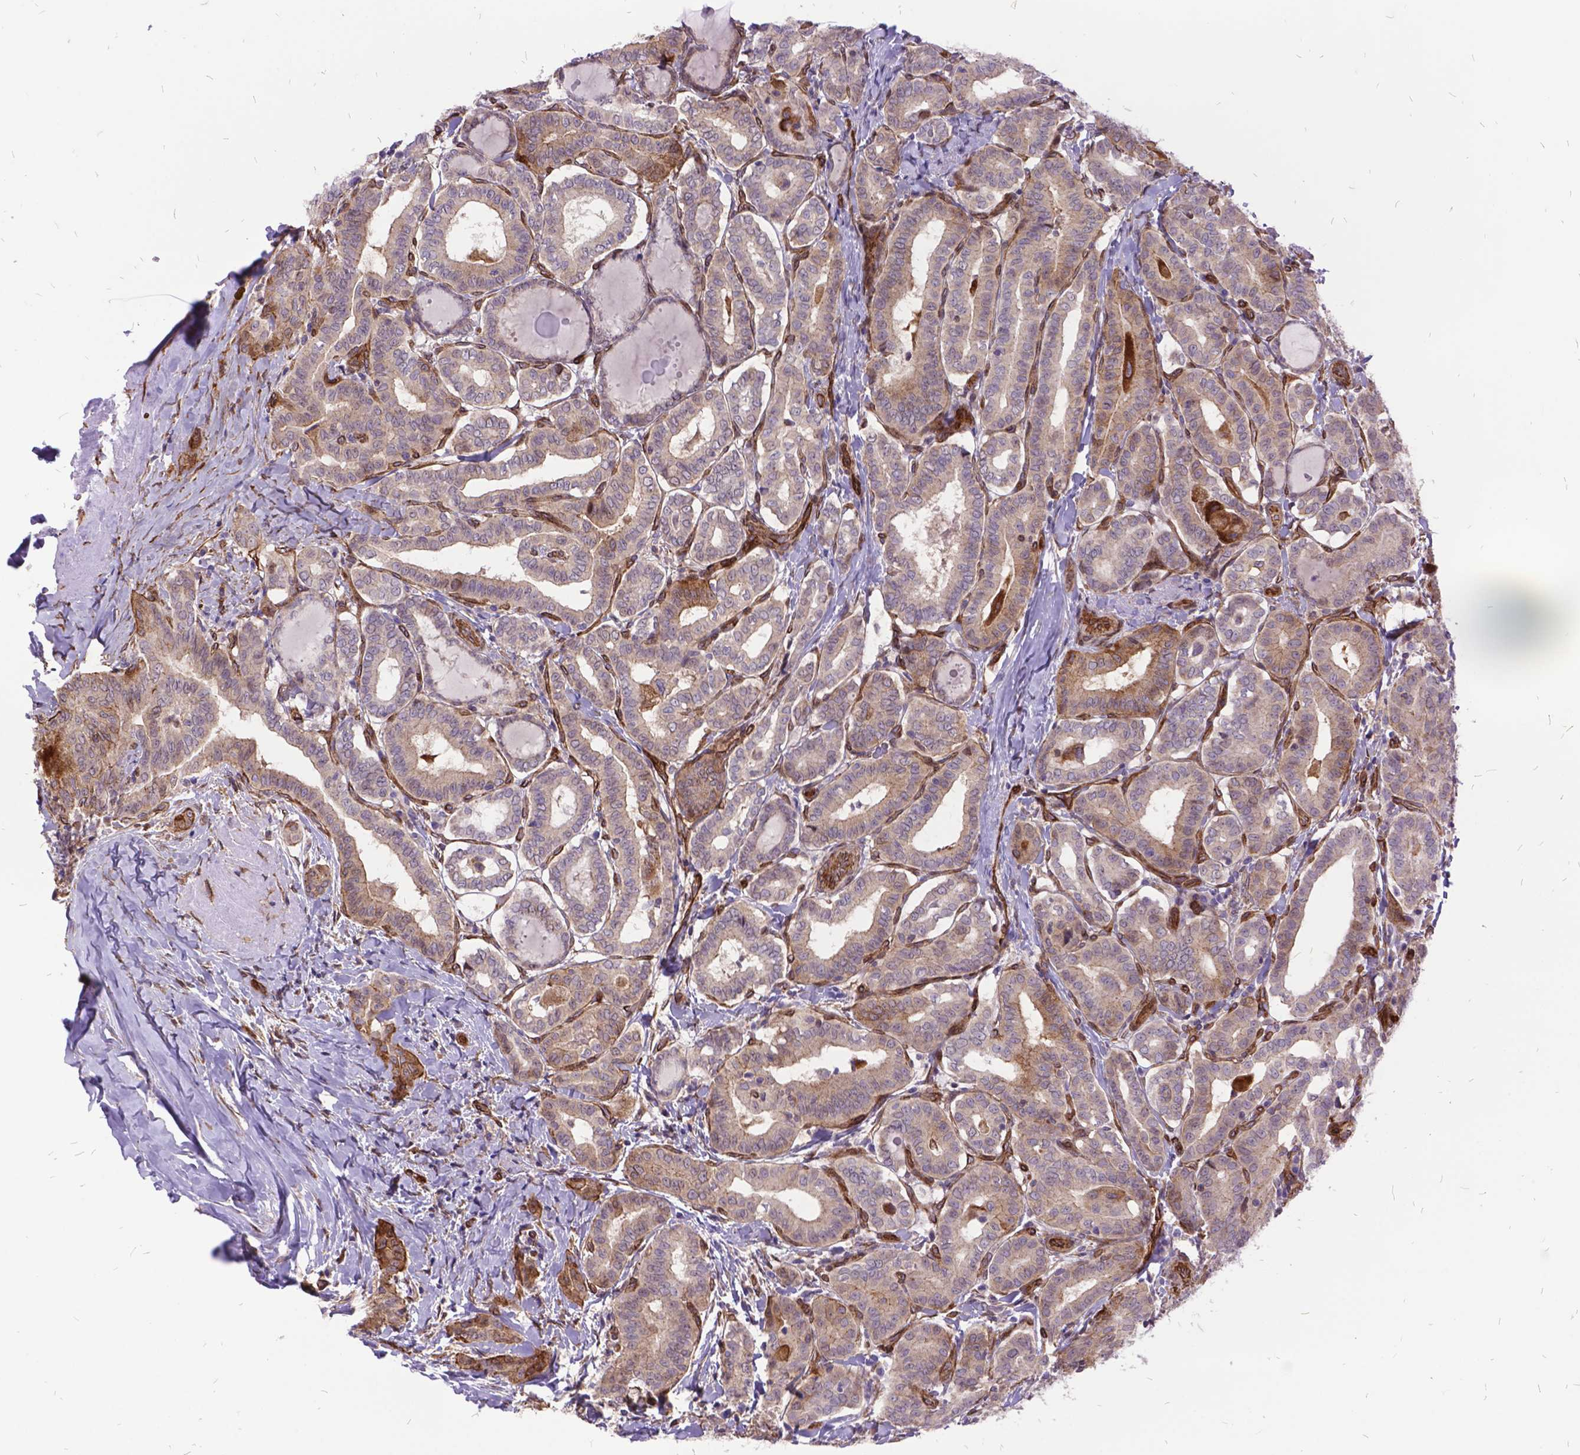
{"staining": {"intensity": "weak", "quantity": "25%-75%", "location": "cytoplasmic/membranous"}, "tissue": "thyroid cancer", "cell_type": "Tumor cells", "image_type": "cancer", "snomed": [{"axis": "morphology", "description": "Papillary adenocarcinoma, NOS"}, {"axis": "morphology", "description": "Papillary adenoma metastatic"}, {"axis": "topography", "description": "Thyroid gland"}], "caption": "Brown immunohistochemical staining in human thyroid papillary adenocarcinoma displays weak cytoplasmic/membranous staining in approximately 25%-75% of tumor cells. (IHC, brightfield microscopy, high magnification).", "gene": "GRB7", "patient": {"sex": "female", "age": 50}}